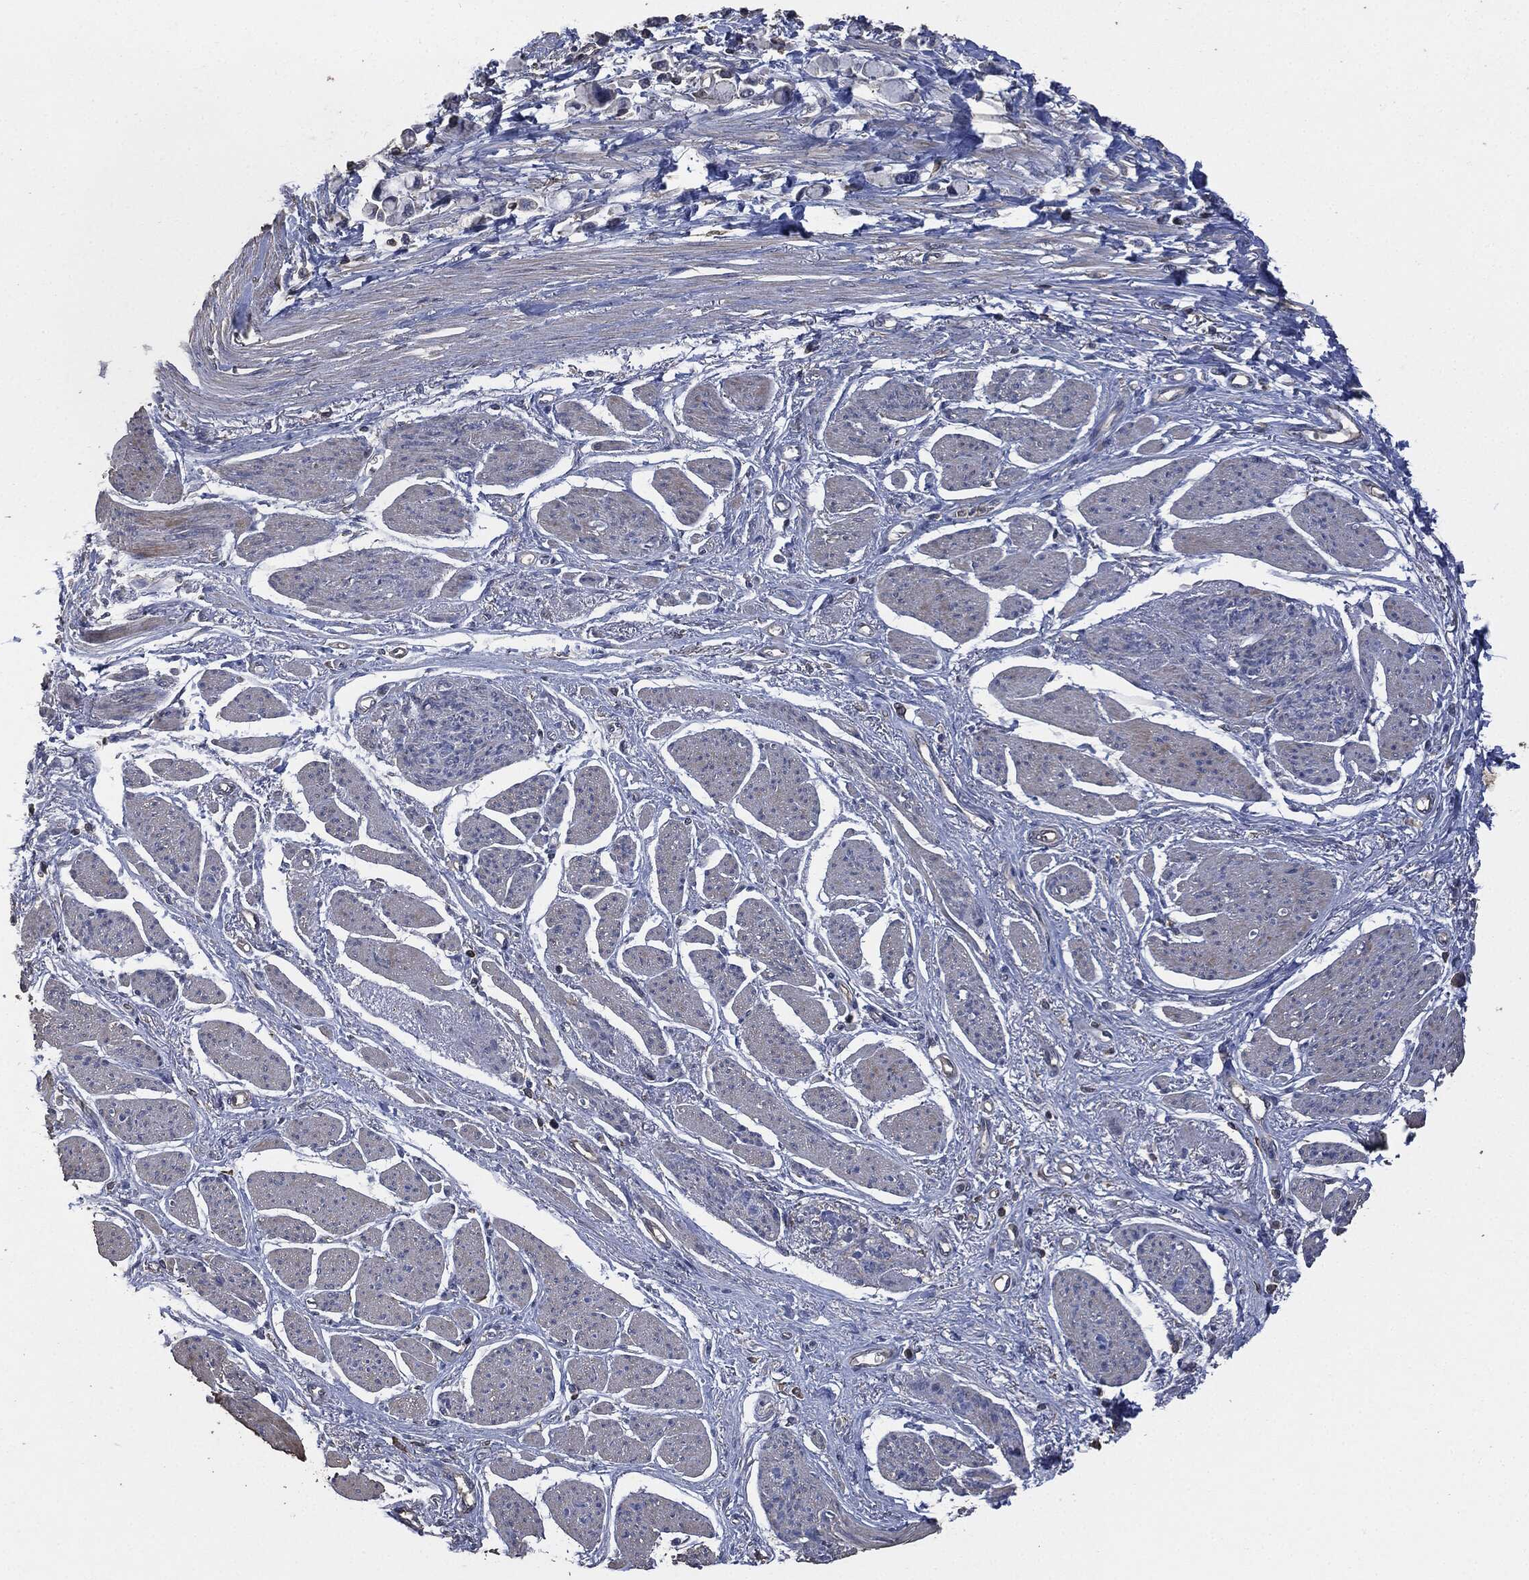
{"staining": {"intensity": "negative", "quantity": "none", "location": "none"}, "tissue": "stomach cancer", "cell_type": "Tumor cells", "image_type": "cancer", "snomed": [{"axis": "morphology", "description": "Adenocarcinoma, NOS"}, {"axis": "topography", "description": "Stomach"}], "caption": "Human adenocarcinoma (stomach) stained for a protein using immunohistochemistry shows no positivity in tumor cells.", "gene": "MSLN", "patient": {"sex": "female", "age": 81}}